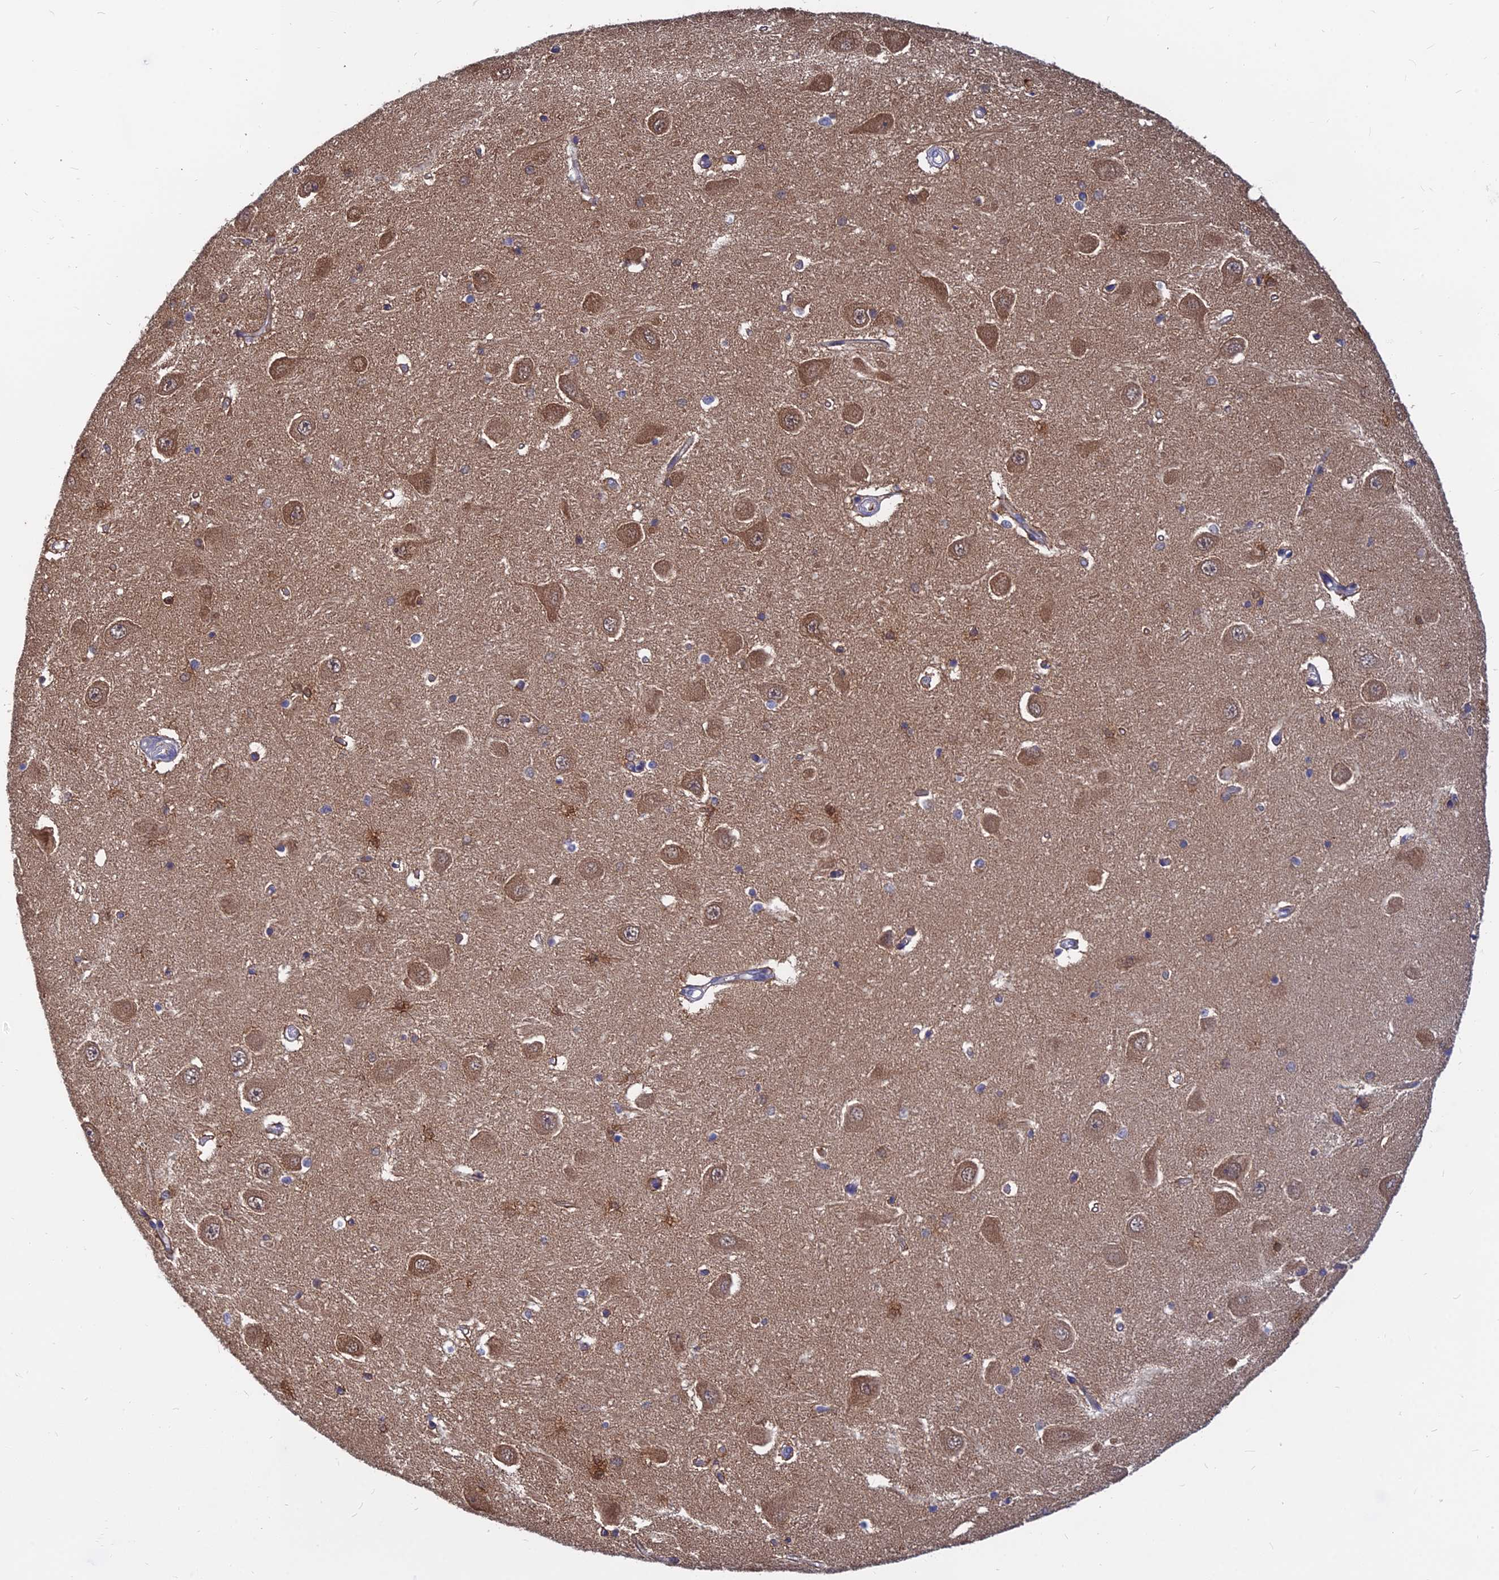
{"staining": {"intensity": "moderate", "quantity": "<25%", "location": "cytoplasmic/membranous"}, "tissue": "hippocampus", "cell_type": "Glial cells", "image_type": "normal", "snomed": [{"axis": "morphology", "description": "Normal tissue, NOS"}, {"axis": "topography", "description": "Hippocampus"}], "caption": "Glial cells reveal moderate cytoplasmic/membranous positivity in approximately <25% of cells in unremarkable hippocampus. Using DAB (brown) and hematoxylin (blue) stains, captured at high magnification using brightfield microscopy.", "gene": "B3GALT4", "patient": {"sex": "male", "age": 45}}